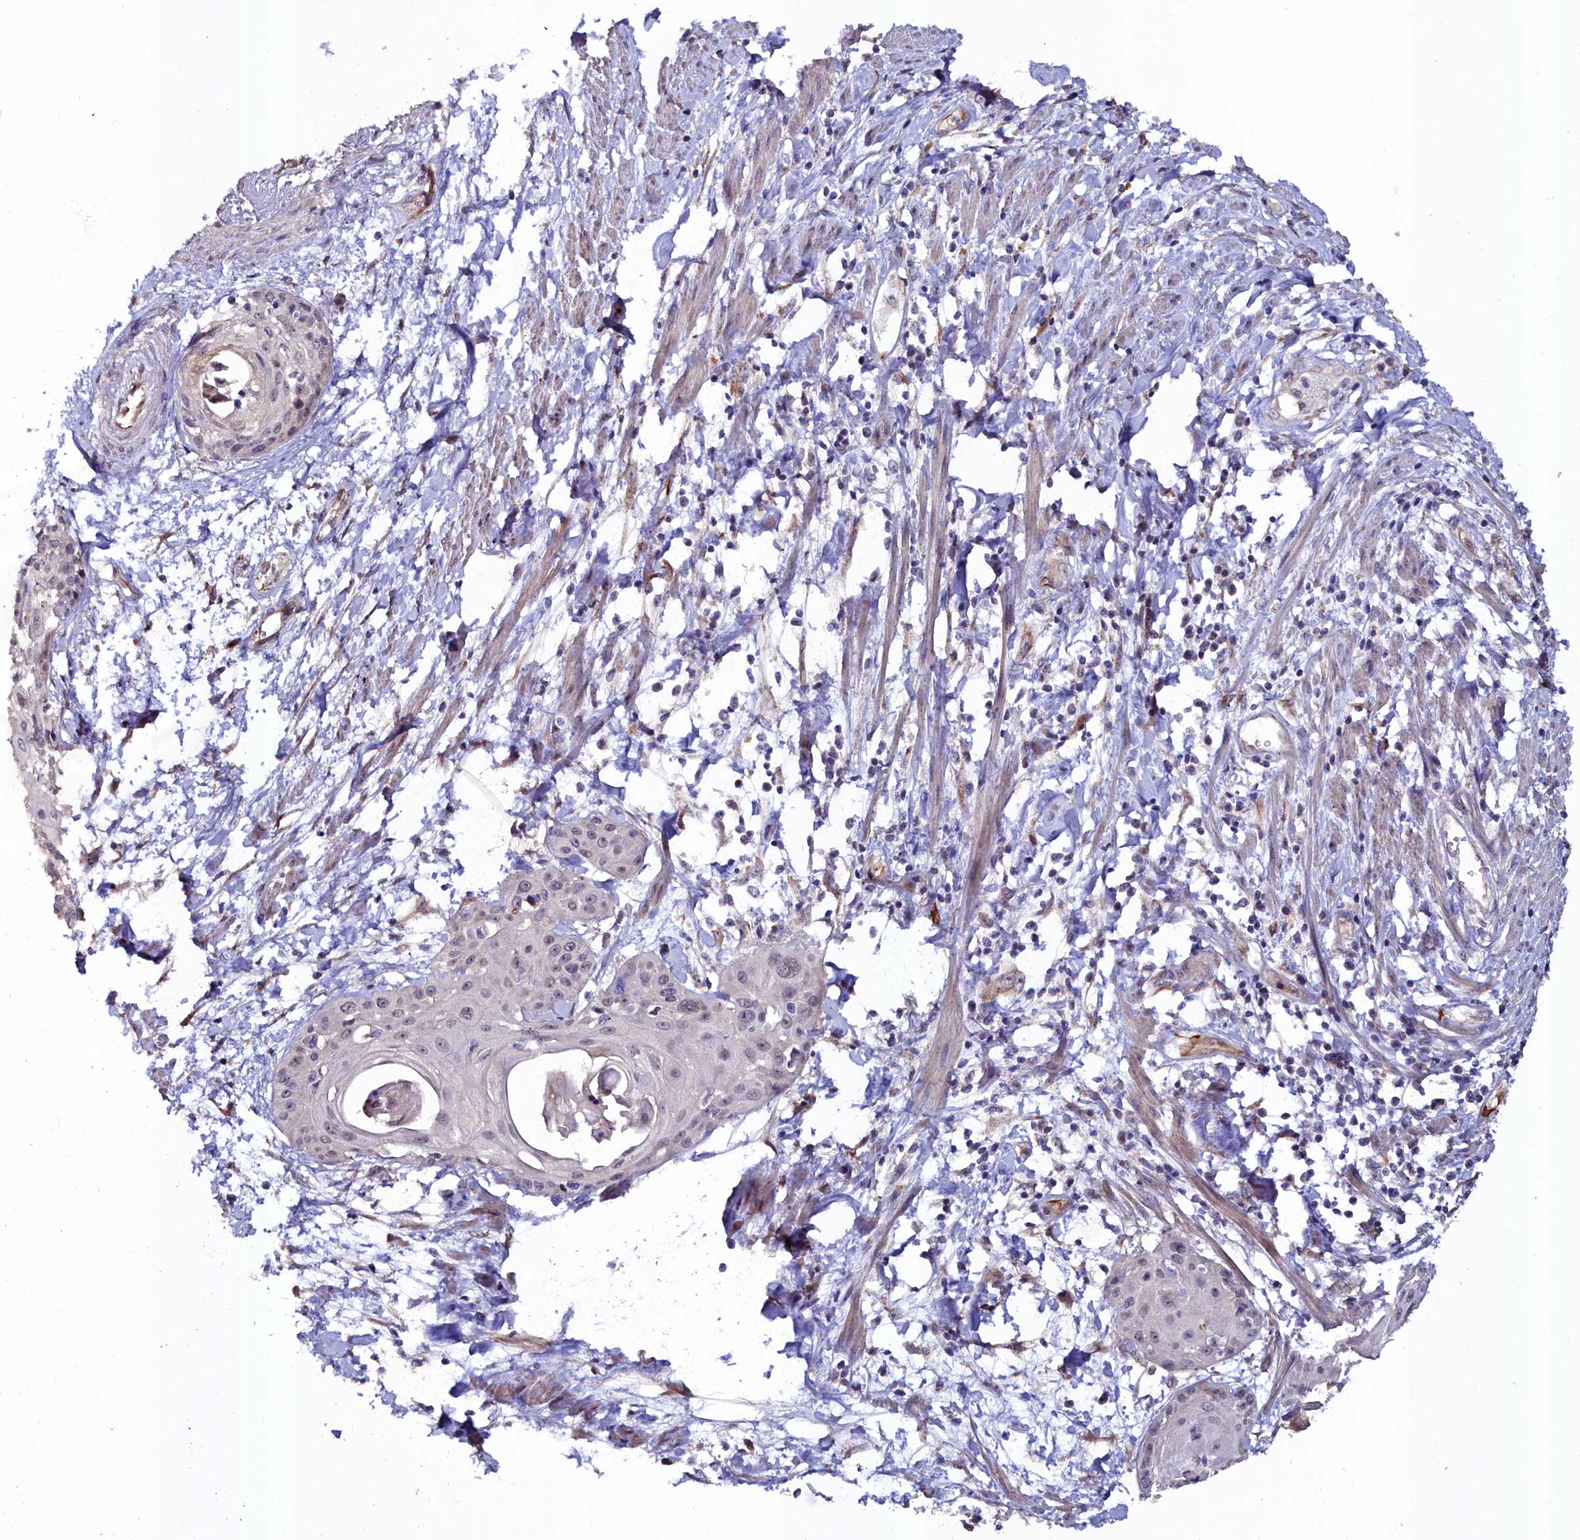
{"staining": {"intensity": "negative", "quantity": "none", "location": "none"}, "tissue": "cervical cancer", "cell_type": "Tumor cells", "image_type": "cancer", "snomed": [{"axis": "morphology", "description": "Squamous cell carcinoma, NOS"}, {"axis": "topography", "description": "Cervix"}], "caption": "Image shows no protein positivity in tumor cells of squamous cell carcinoma (cervical) tissue.", "gene": "C4orf19", "patient": {"sex": "female", "age": 57}}